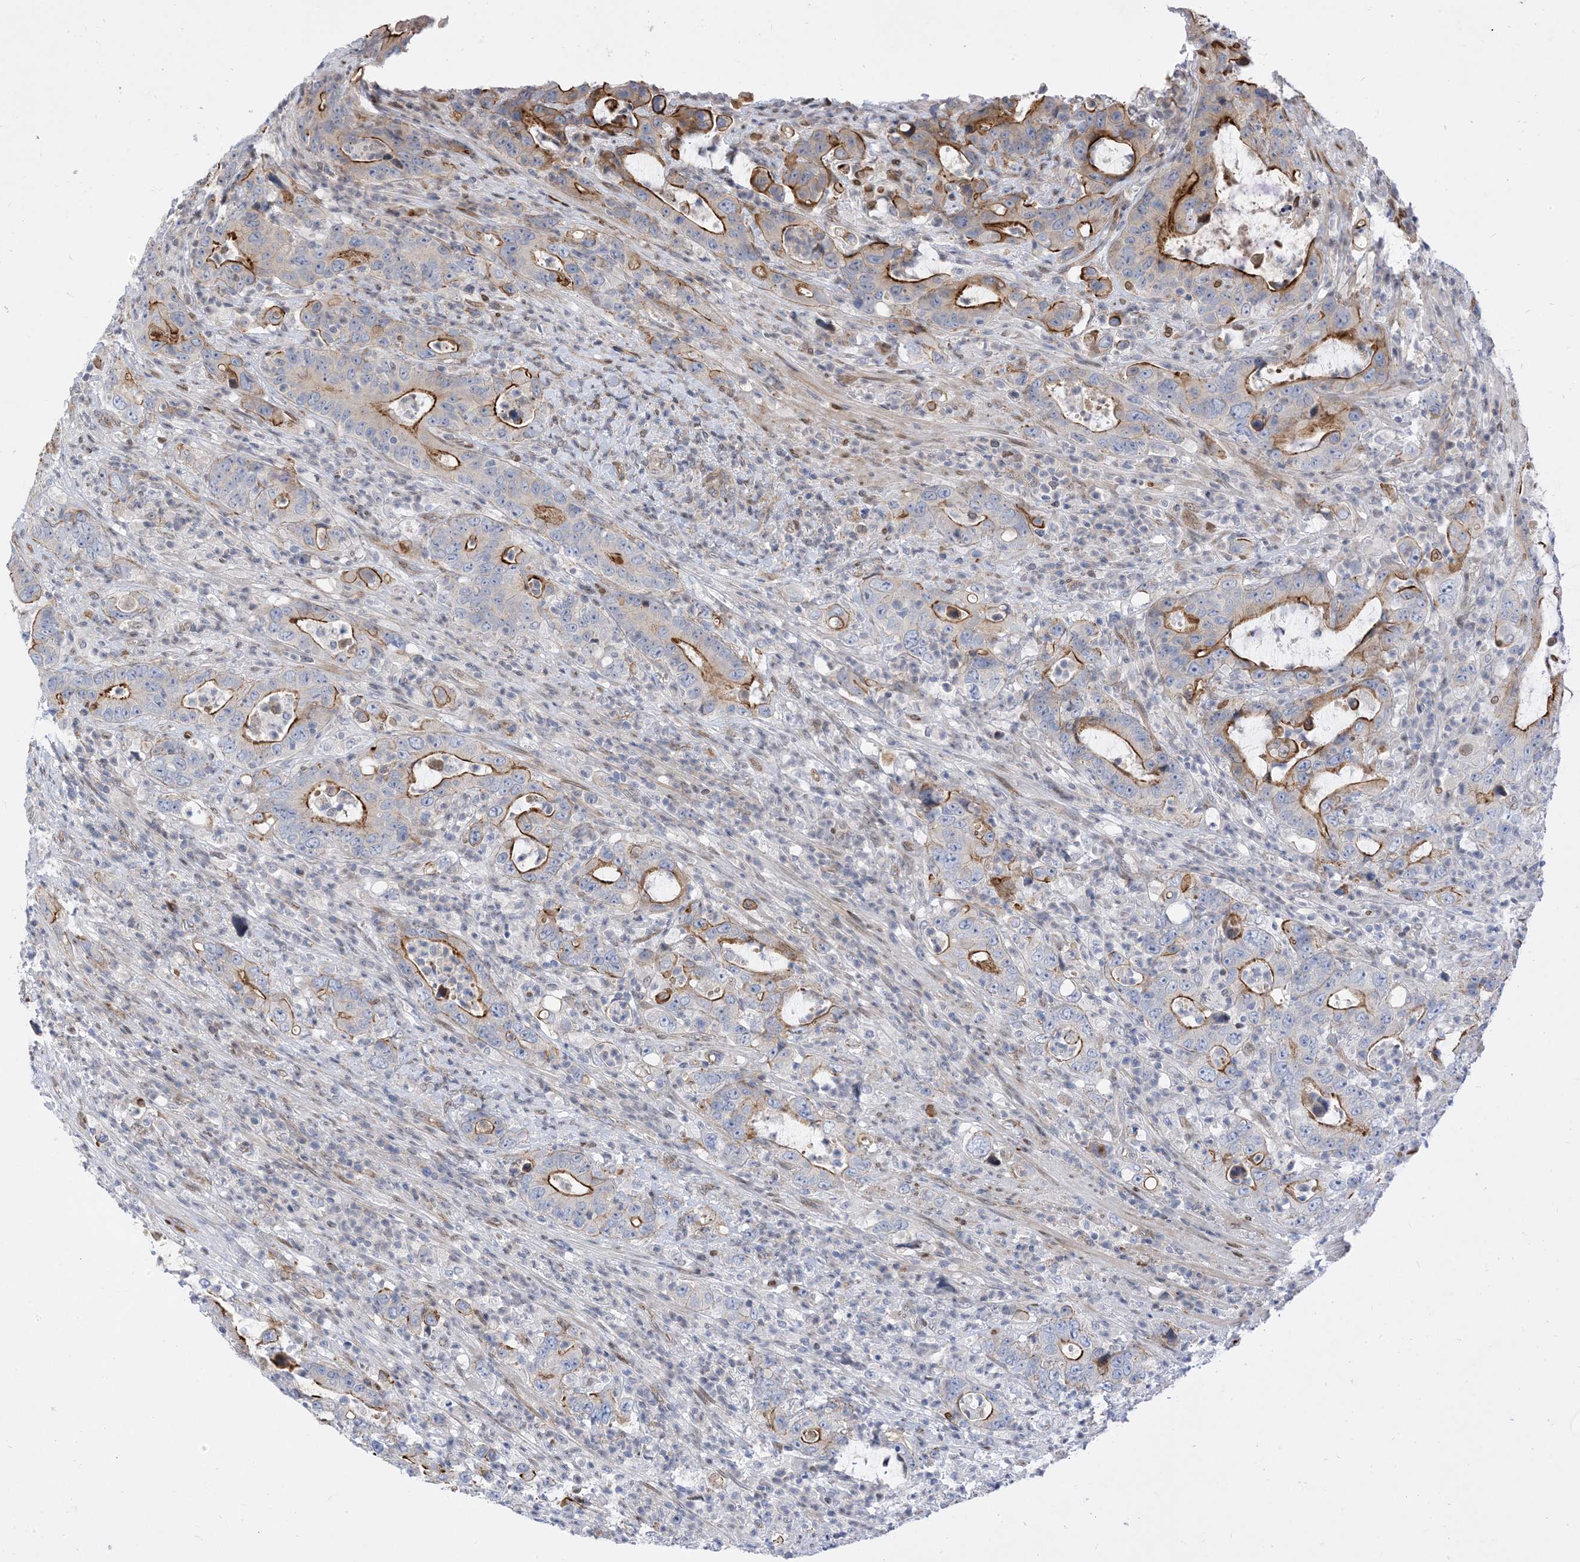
{"staining": {"intensity": "strong", "quantity": "25%-75%", "location": "cytoplasmic/membranous"}, "tissue": "colorectal cancer", "cell_type": "Tumor cells", "image_type": "cancer", "snomed": [{"axis": "morphology", "description": "Adenocarcinoma, NOS"}, {"axis": "topography", "description": "Colon"}], "caption": "Human colorectal cancer (adenocarcinoma) stained with a protein marker exhibits strong staining in tumor cells.", "gene": "TYSND1", "patient": {"sex": "female", "age": 75}}